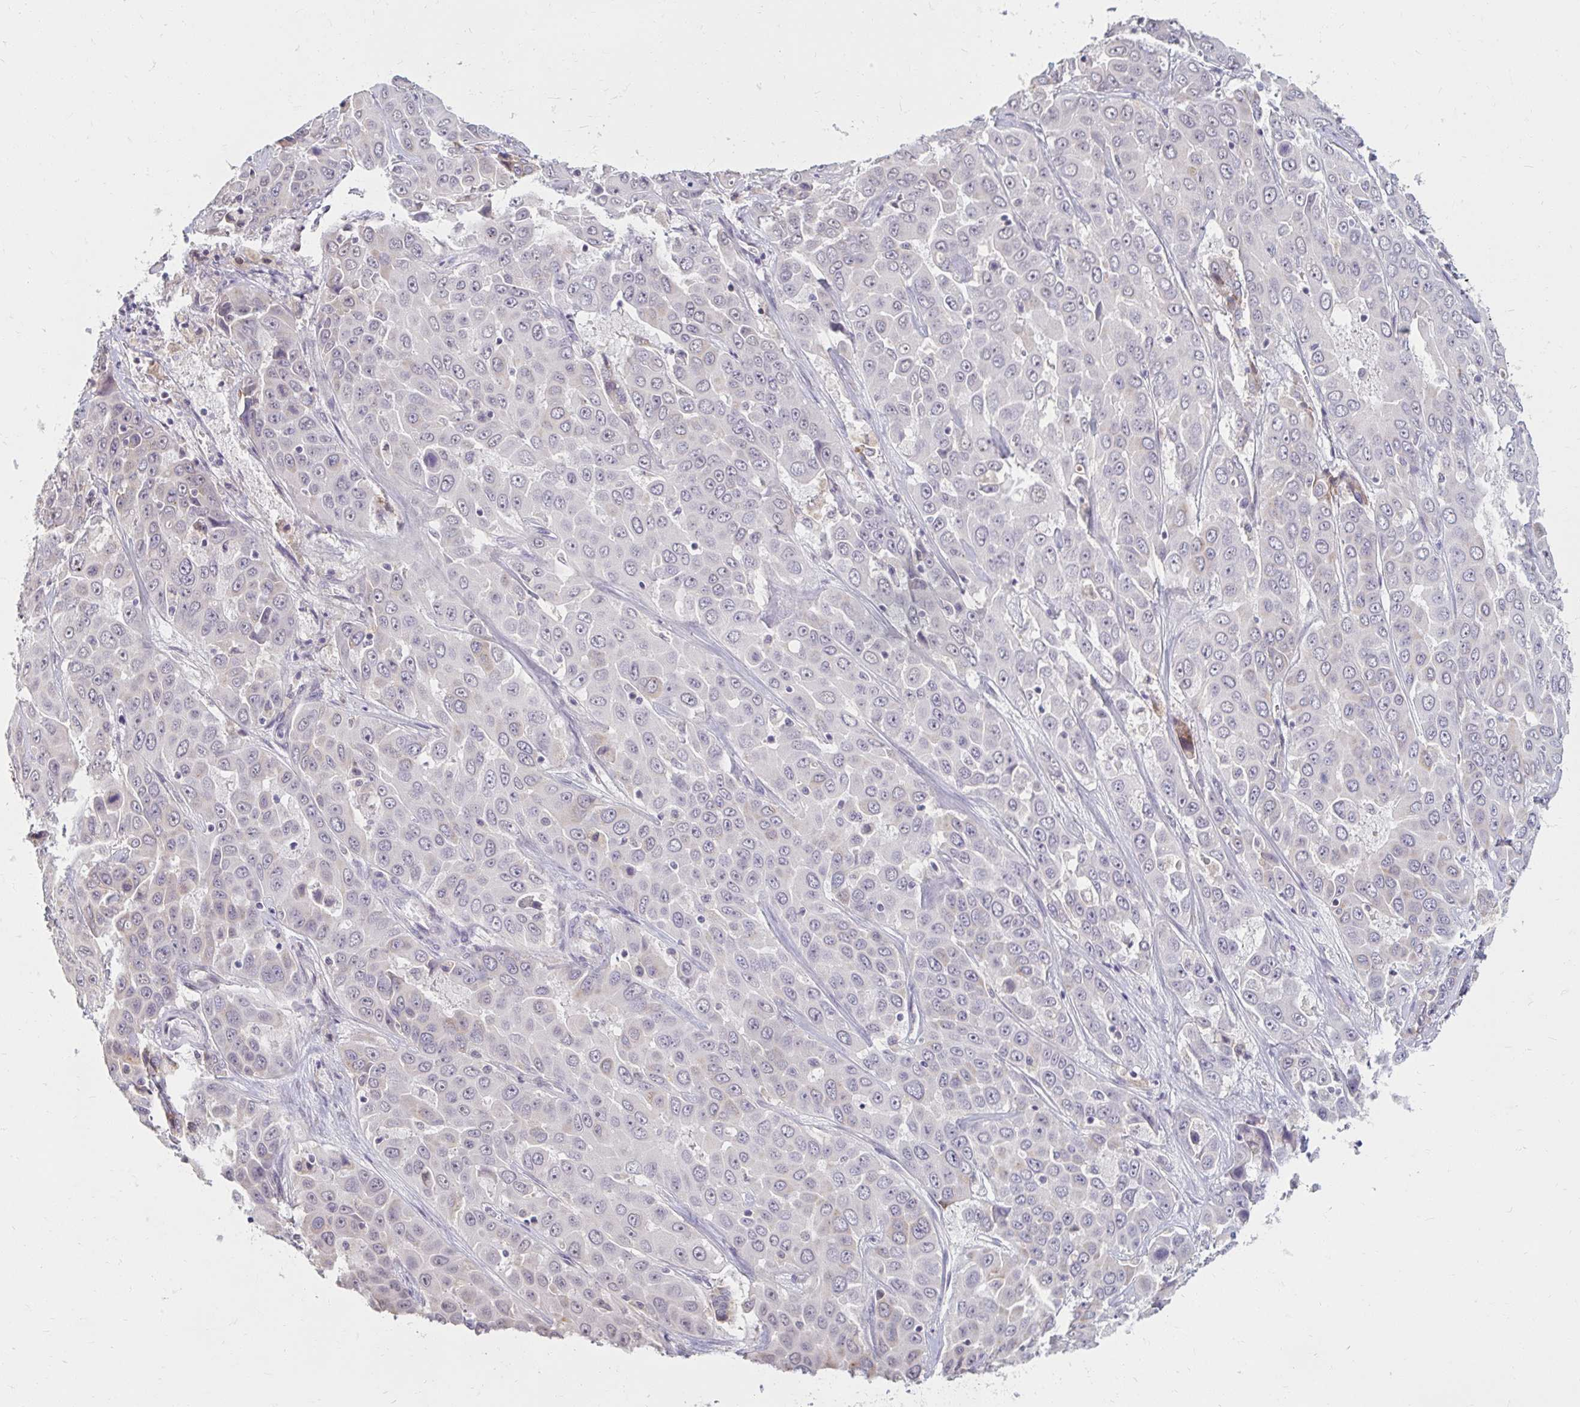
{"staining": {"intensity": "negative", "quantity": "none", "location": "none"}, "tissue": "liver cancer", "cell_type": "Tumor cells", "image_type": "cancer", "snomed": [{"axis": "morphology", "description": "Cholangiocarcinoma"}, {"axis": "topography", "description": "Liver"}], "caption": "Histopathology image shows no protein expression in tumor cells of liver cancer tissue.", "gene": "DDN", "patient": {"sex": "female", "age": 52}}